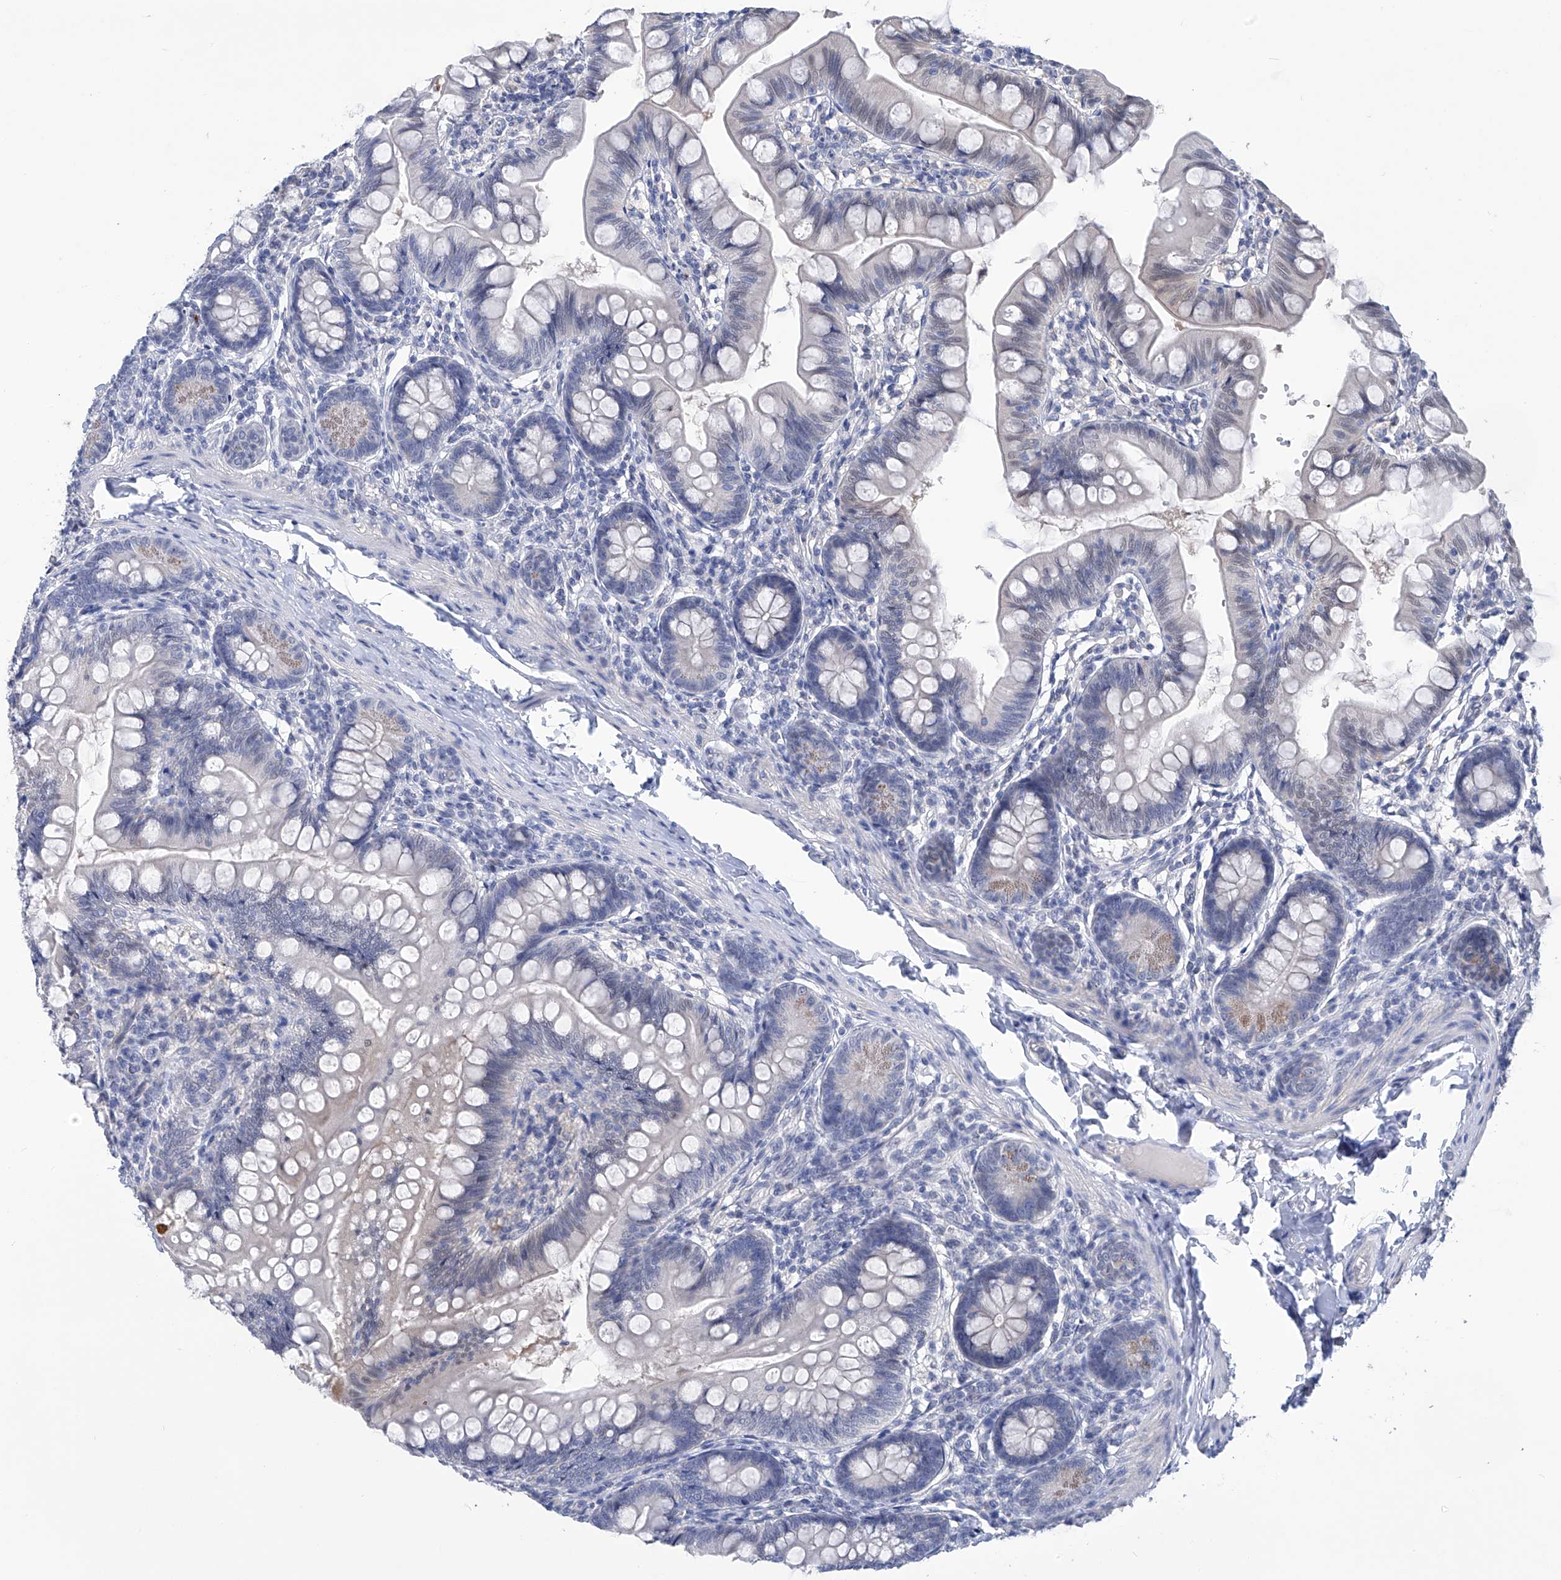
{"staining": {"intensity": "moderate", "quantity": "<25%", "location": "cytoplasmic/membranous,nuclear"}, "tissue": "small intestine", "cell_type": "Glandular cells", "image_type": "normal", "snomed": [{"axis": "morphology", "description": "Normal tissue, NOS"}, {"axis": "topography", "description": "Small intestine"}], "caption": "Moderate cytoplasmic/membranous,nuclear positivity is appreciated in approximately <25% of glandular cells in unremarkable small intestine.", "gene": "PHF20", "patient": {"sex": "male", "age": 7}}